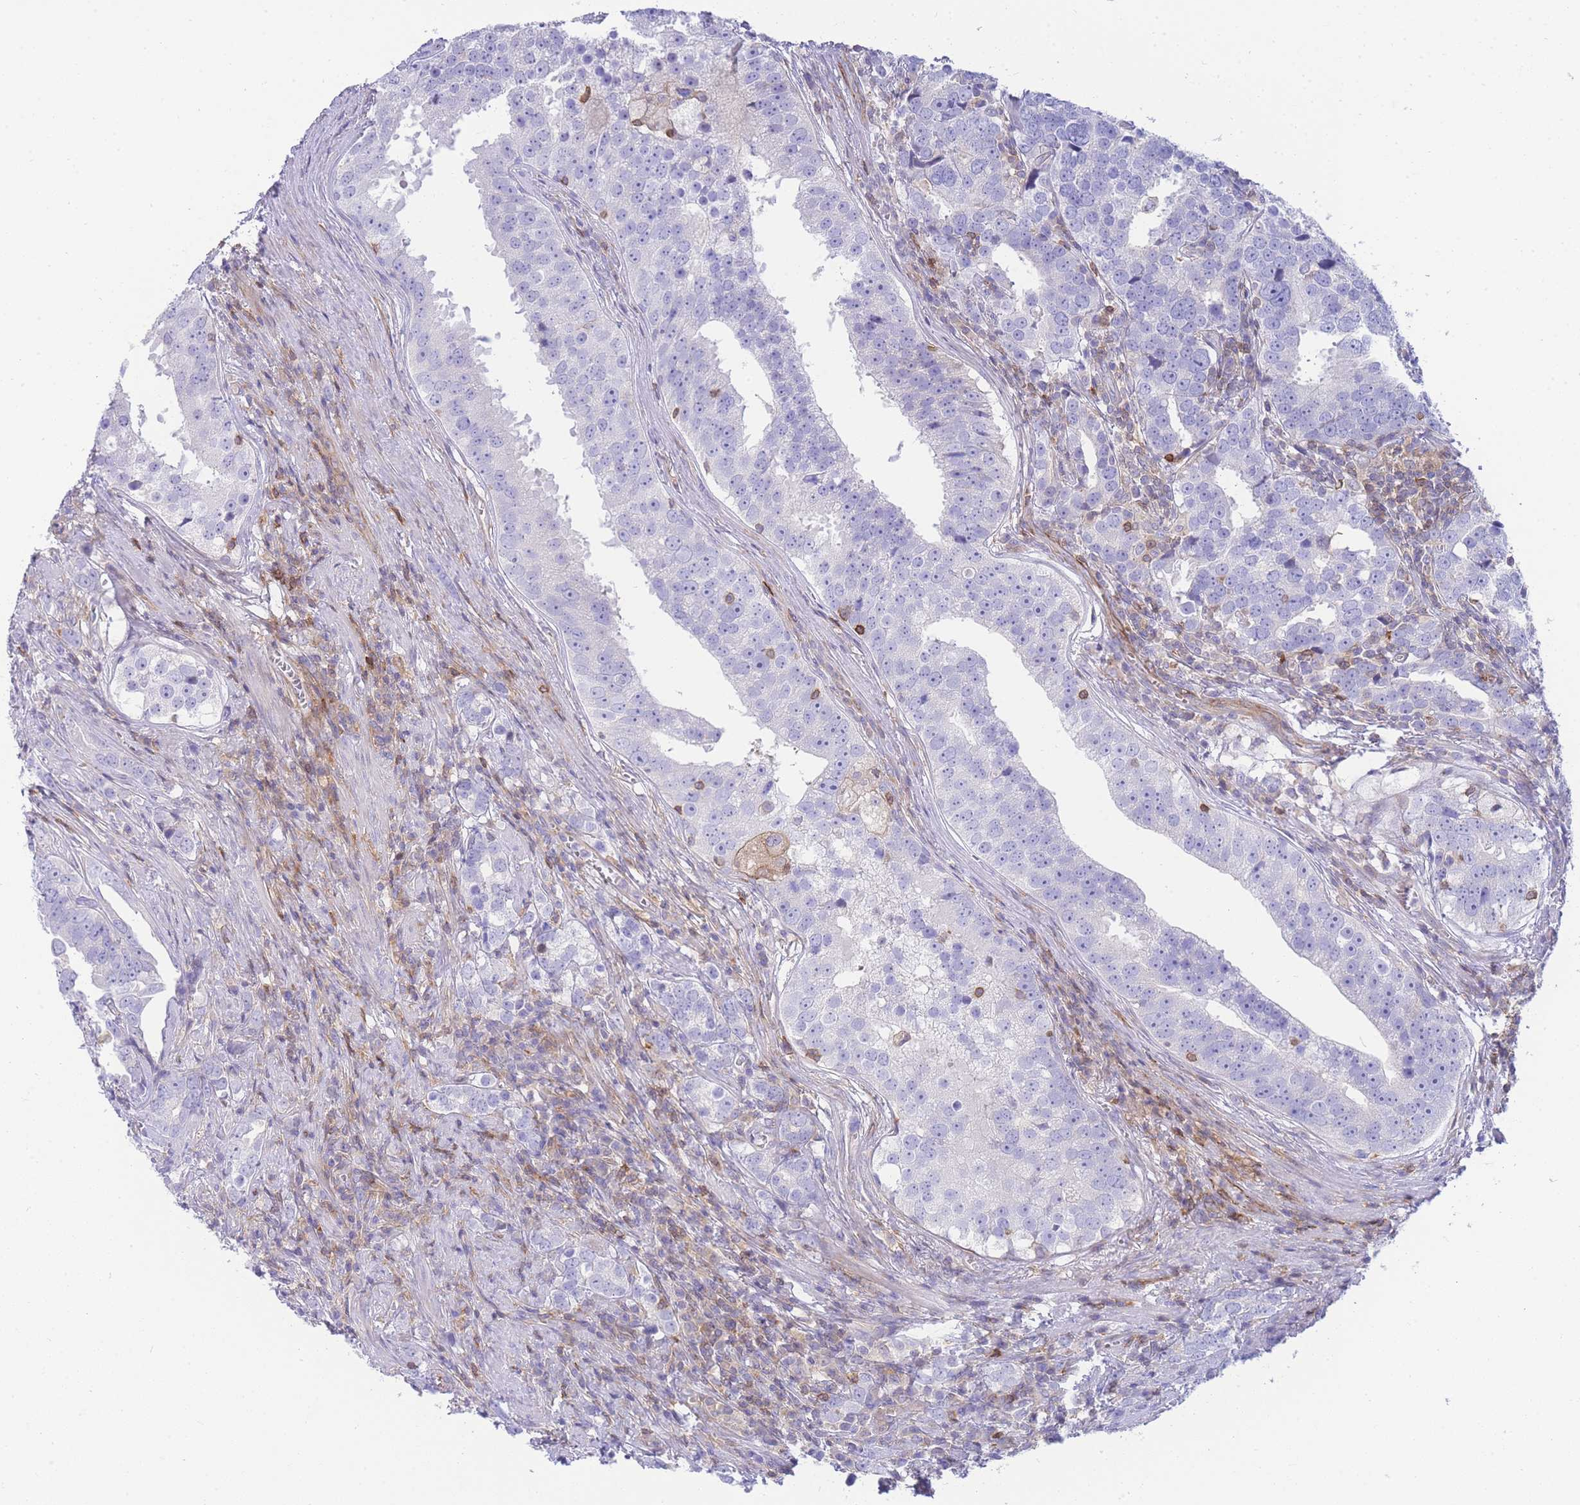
{"staining": {"intensity": "negative", "quantity": "none", "location": "none"}, "tissue": "prostate cancer", "cell_type": "Tumor cells", "image_type": "cancer", "snomed": [{"axis": "morphology", "description": "Adenocarcinoma, High grade"}, {"axis": "topography", "description": "Prostate"}], "caption": "High-grade adenocarcinoma (prostate) was stained to show a protein in brown. There is no significant staining in tumor cells. The staining is performed using DAB brown chromogen with nuclei counter-stained in using hematoxylin.", "gene": "FBN3", "patient": {"sex": "male", "age": 71}}